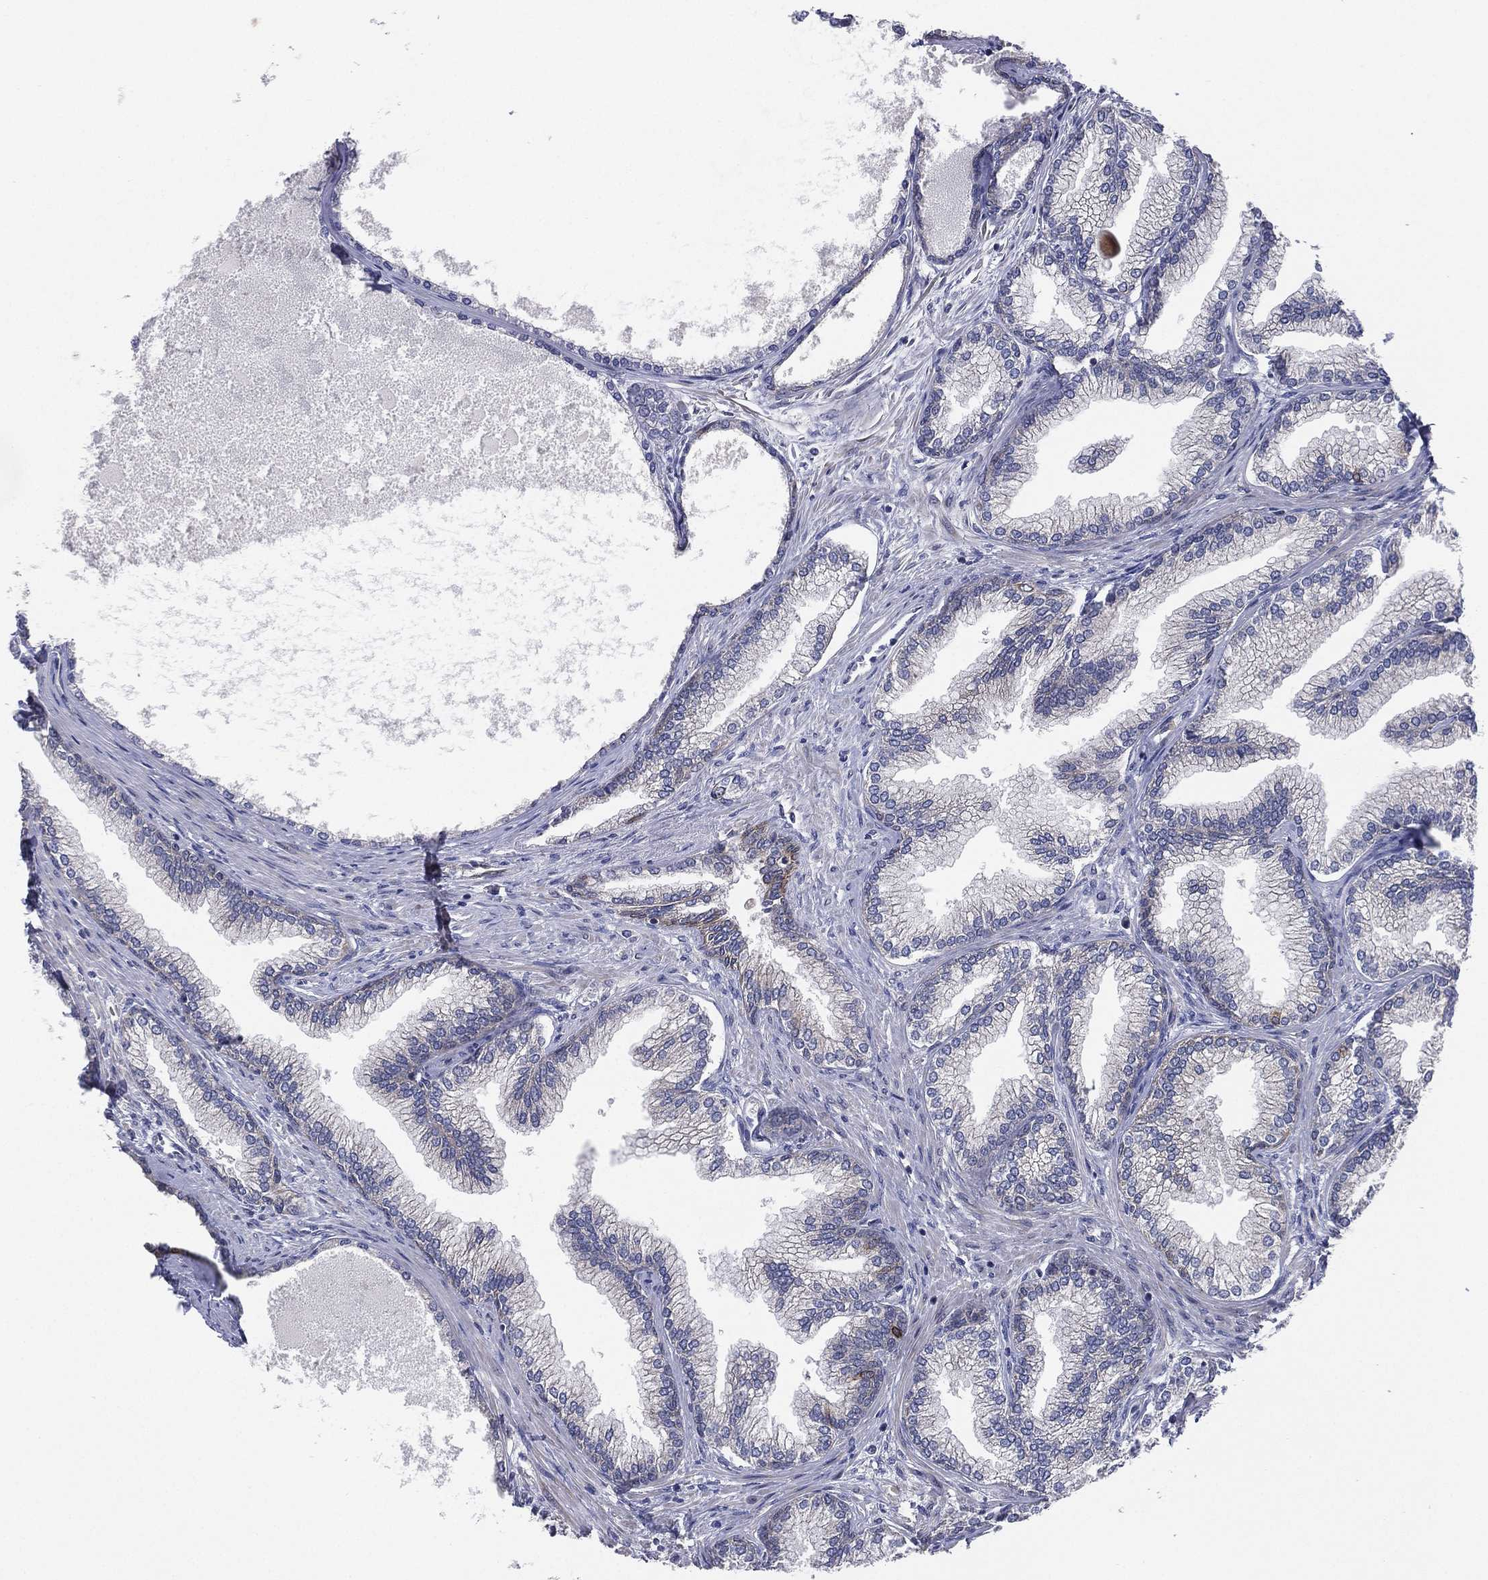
{"staining": {"intensity": "moderate", "quantity": "<25%", "location": "cytoplasmic/membranous"}, "tissue": "prostate", "cell_type": "Glandular cells", "image_type": "normal", "snomed": [{"axis": "morphology", "description": "Normal tissue, NOS"}, {"axis": "topography", "description": "Prostate"}], "caption": "Protein positivity by immunohistochemistry reveals moderate cytoplasmic/membranous expression in approximately <25% of glandular cells in unremarkable prostate. The protein is shown in brown color, while the nuclei are stained blue.", "gene": "KAT14", "patient": {"sex": "male", "age": 72}}